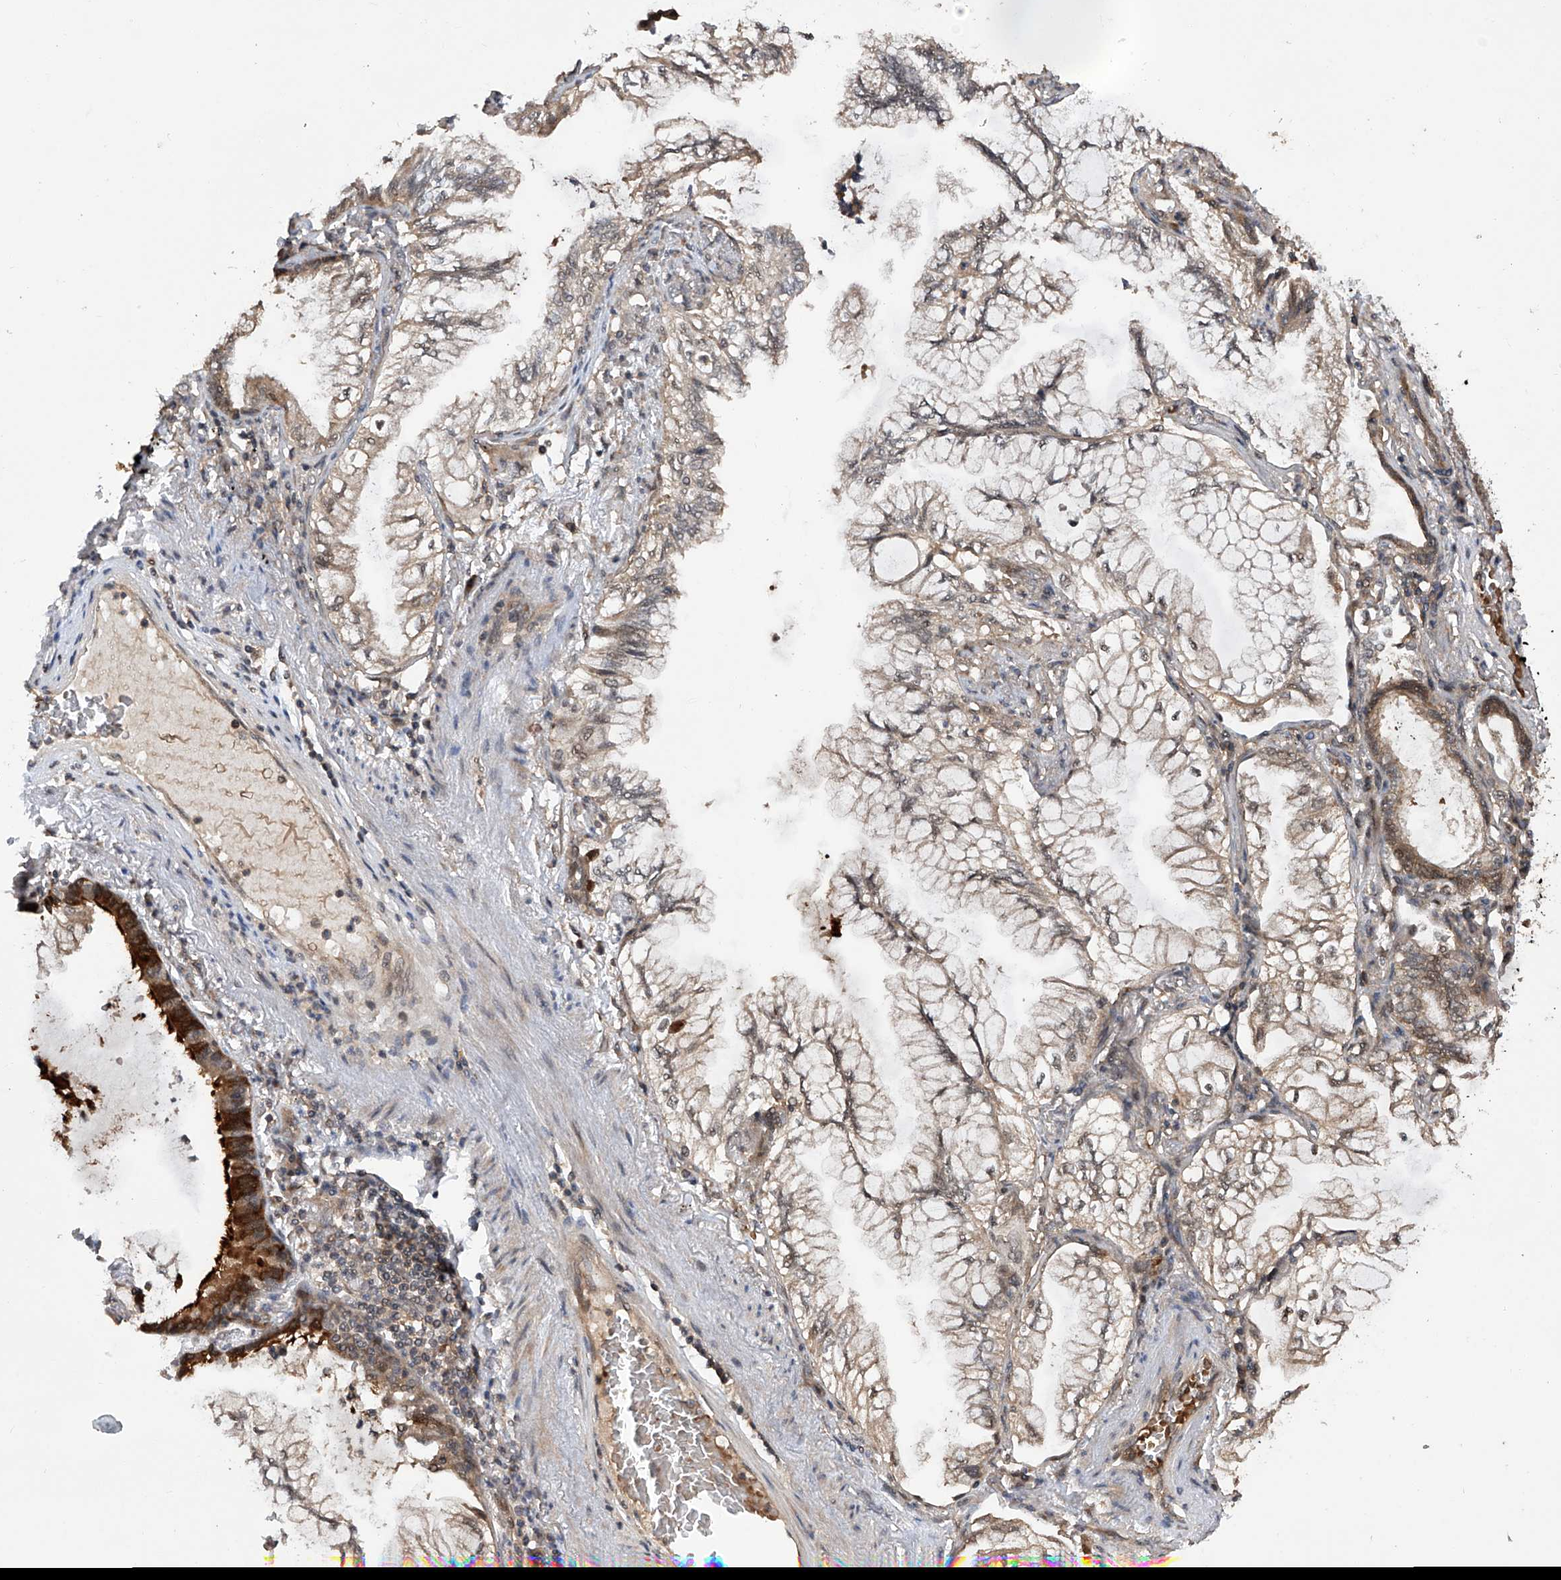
{"staining": {"intensity": "weak", "quantity": "<25%", "location": "cytoplasmic/membranous"}, "tissue": "lung cancer", "cell_type": "Tumor cells", "image_type": "cancer", "snomed": [{"axis": "morphology", "description": "Adenocarcinoma, NOS"}, {"axis": "topography", "description": "Lung"}], "caption": "Image shows no protein expression in tumor cells of adenocarcinoma (lung) tissue.", "gene": "LYSMD4", "patient": {"sex": "female", "age": 70}}